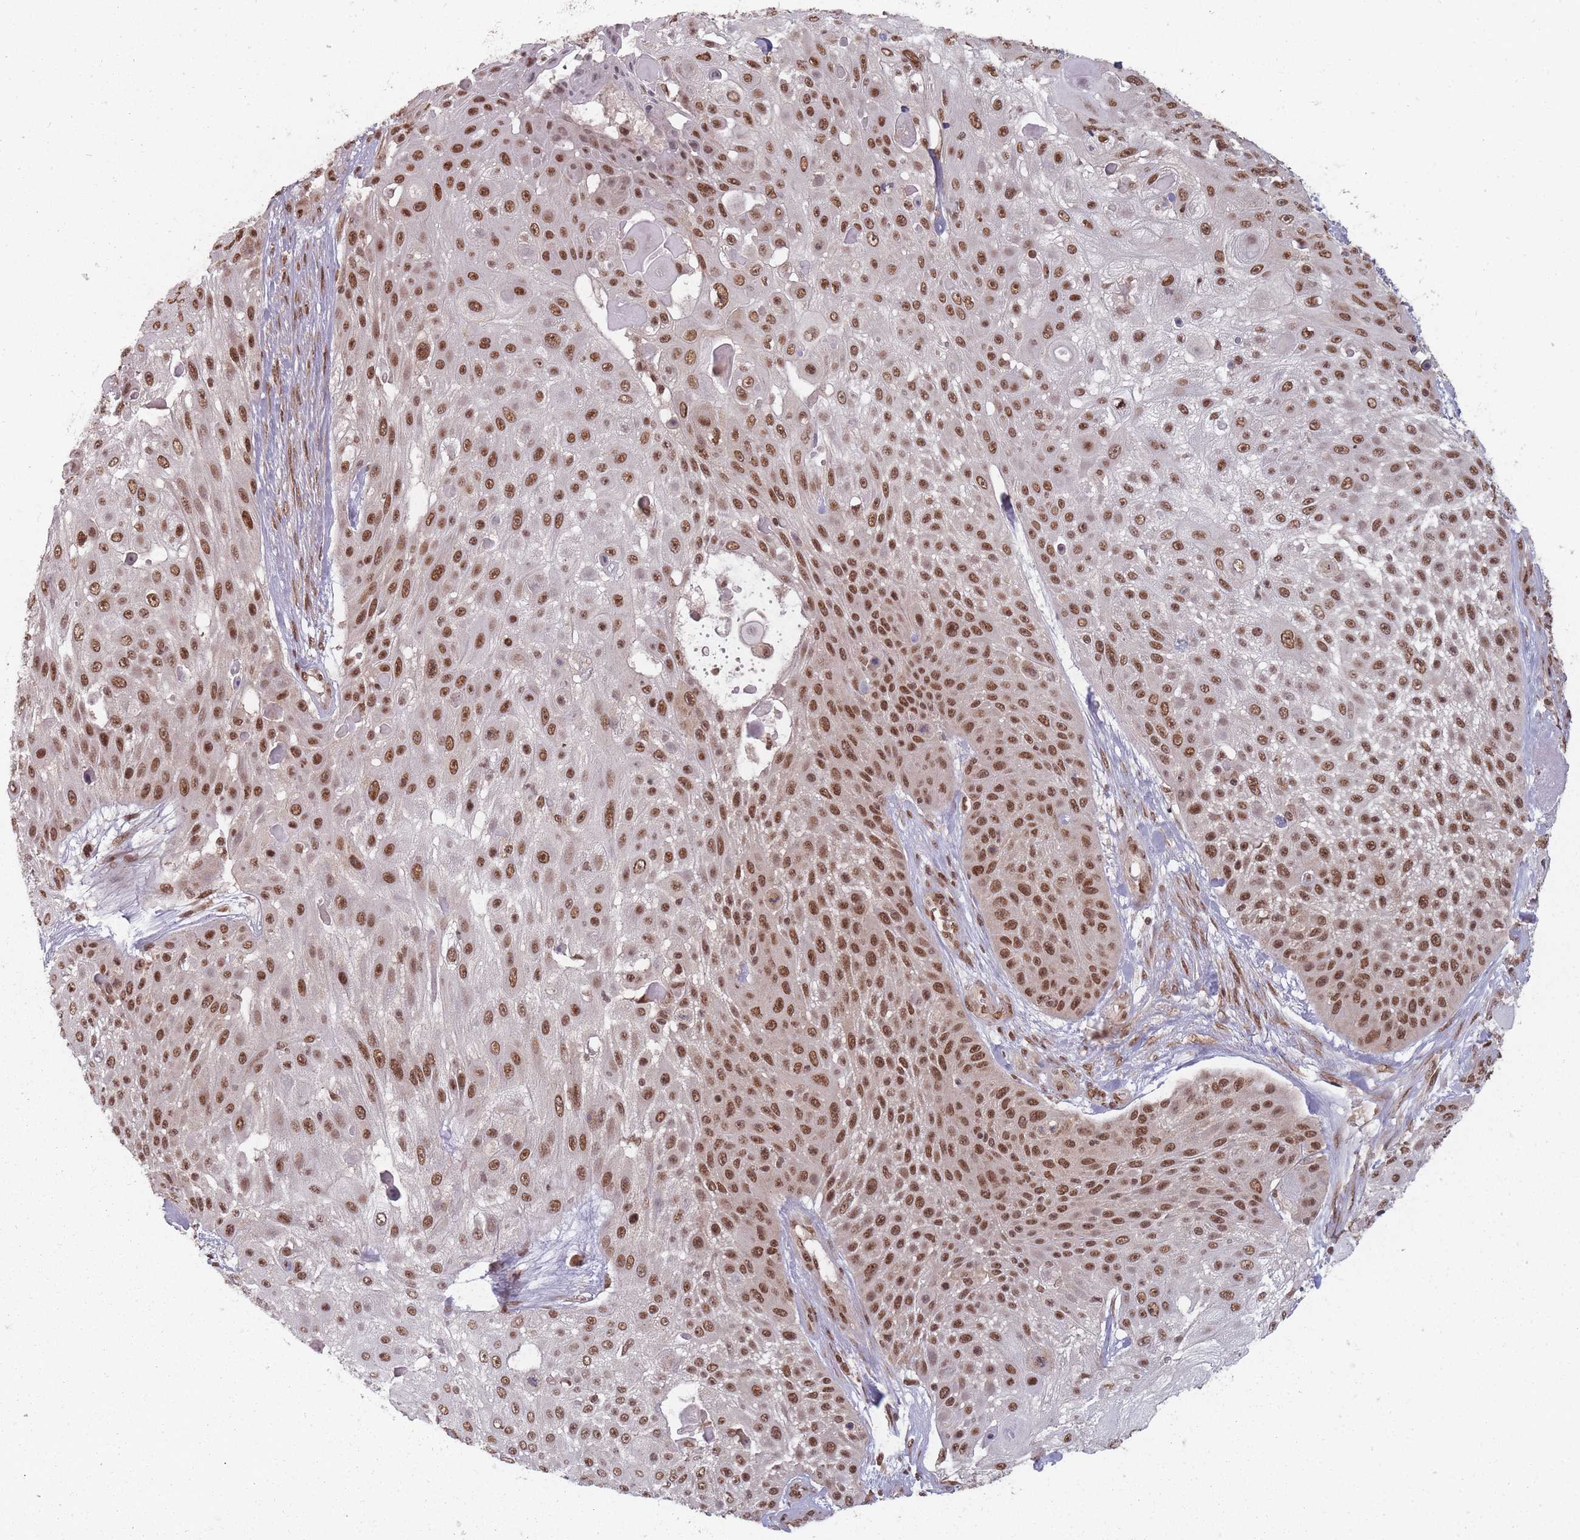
{"staining": {"intensity": "moderate", "quantity": ">75%", "location": "nuclear"}, "tissue": "skin cancer", "cell_type": "Tumor cells", "image_type": "cancer", "snomed": [{"axis": "morphology", "description": "Squamous cell carcinoma, NOS"}, {"axis": "topography", "description": "Skin"}], "caption": "Immunohistochemical staining of human skin cancer (squamous cell carcinoma) displays moderate nuclear protein staining in about >75% of tumor cells.", "gene": "TMED3", "patient": {"sex": "female", "age": 86}}